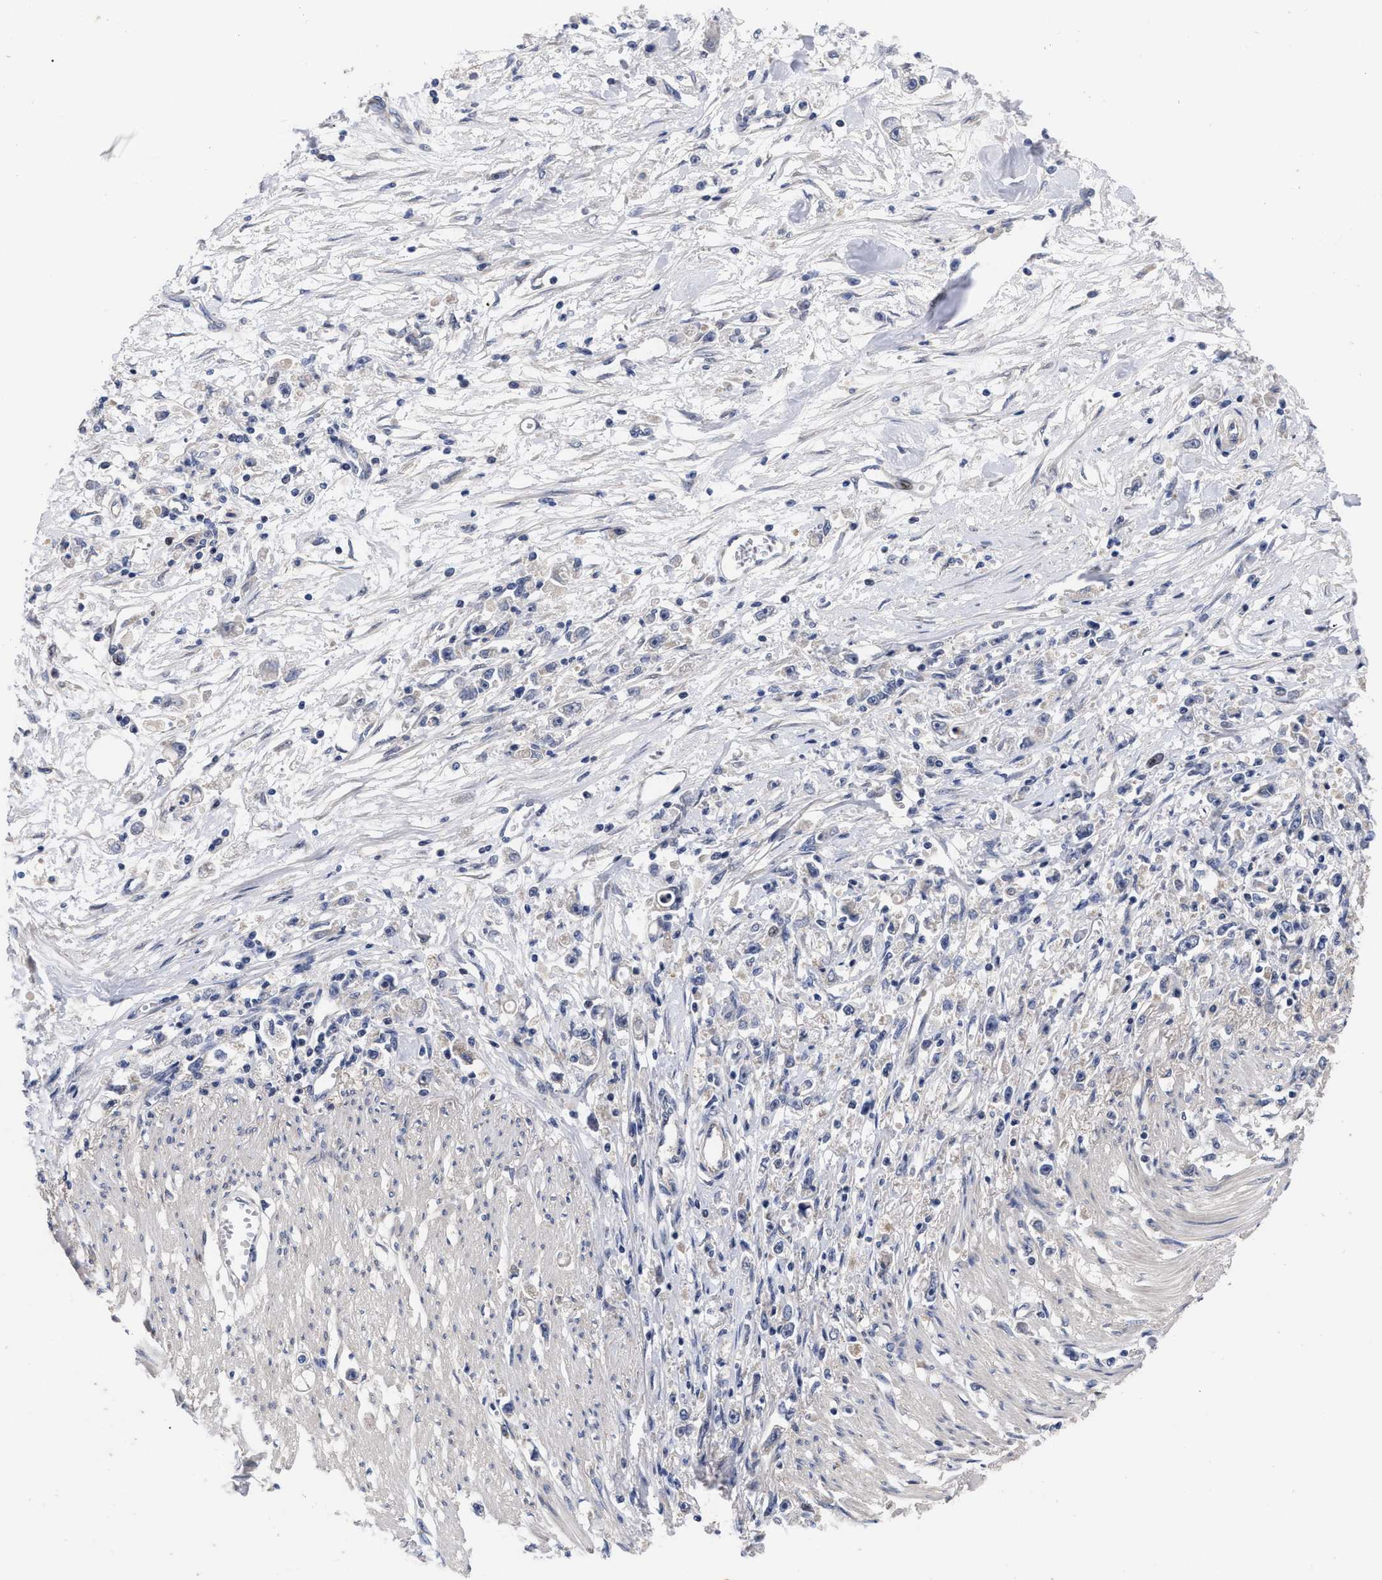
{"staining": {"intensity": "negative", "quantity": "none", "location": "none"}, "tissue": "stomach cancer", "cell_type": "Tumor cells", "image_type": "cancer", "snomed": [{"axis": "morphology", "description": "Adenocarcinoma, NOS"}, {"axis": "topography", "description": "Stomach"}], "caption": "DAB immunohistochemical staining of stomach cancer displays no significant staining in tumor cells.", "gene": "CCN5", "patient": {"sex": "female", "age": 59}}